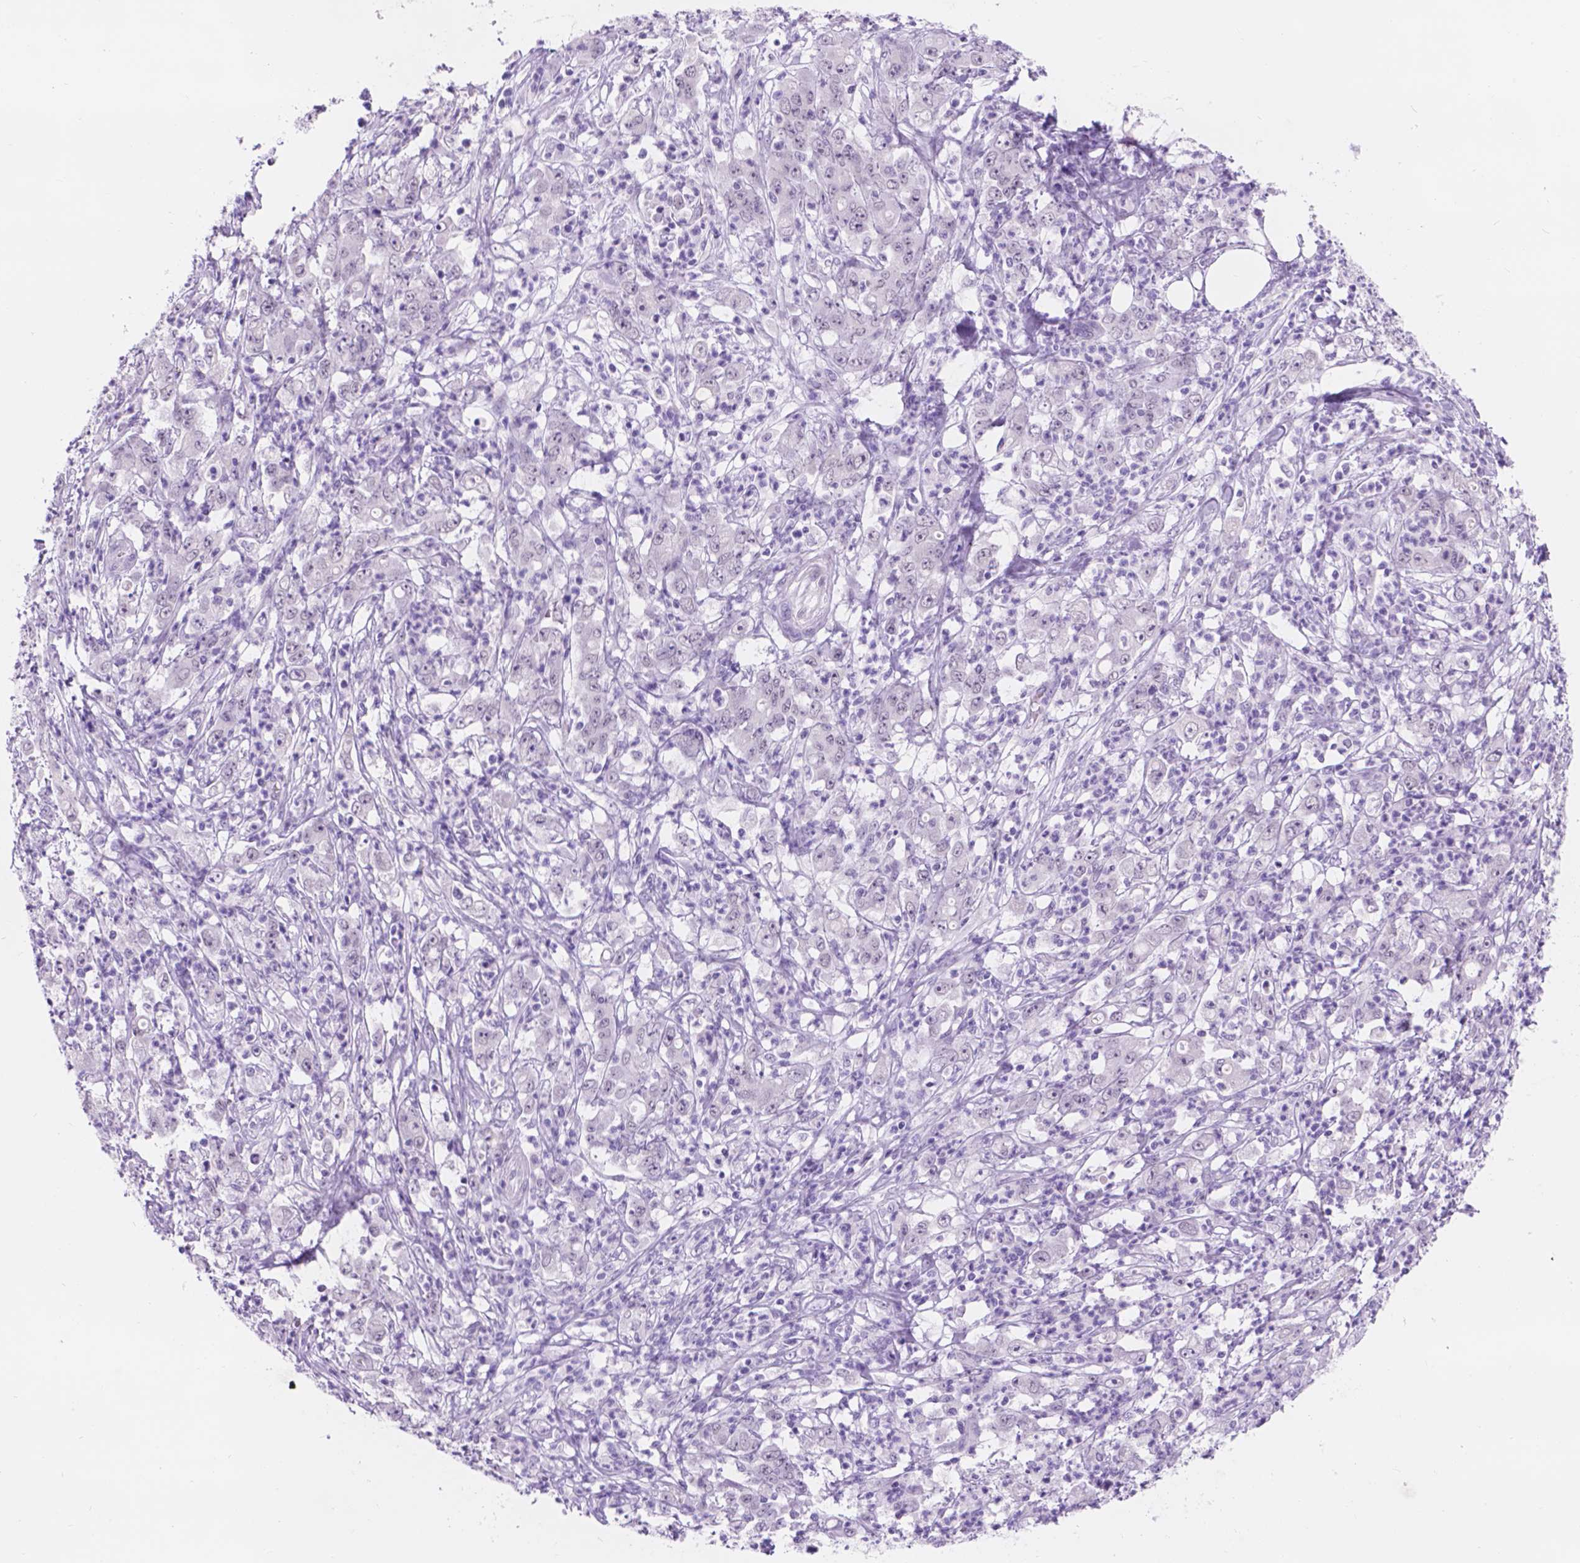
{"staining": {"intensity": "negative", "quantity": "none", "location": "none"}, "tissue": "stomach cancer", "cell_type": "Tumor cells", "image_type": "cancer", "snomed": [{"axis": "morphology", "description": "Adenocarcinoma, NOS"}, {"axis": "topography", "description": "Stomach, lower"}], "caption": "Photomicrograph shows no protein staining in tumor cells of stomach adenocarcinoma tissue.", "gene": "DCC", "patient": {"sex": "female", "age": 71}}